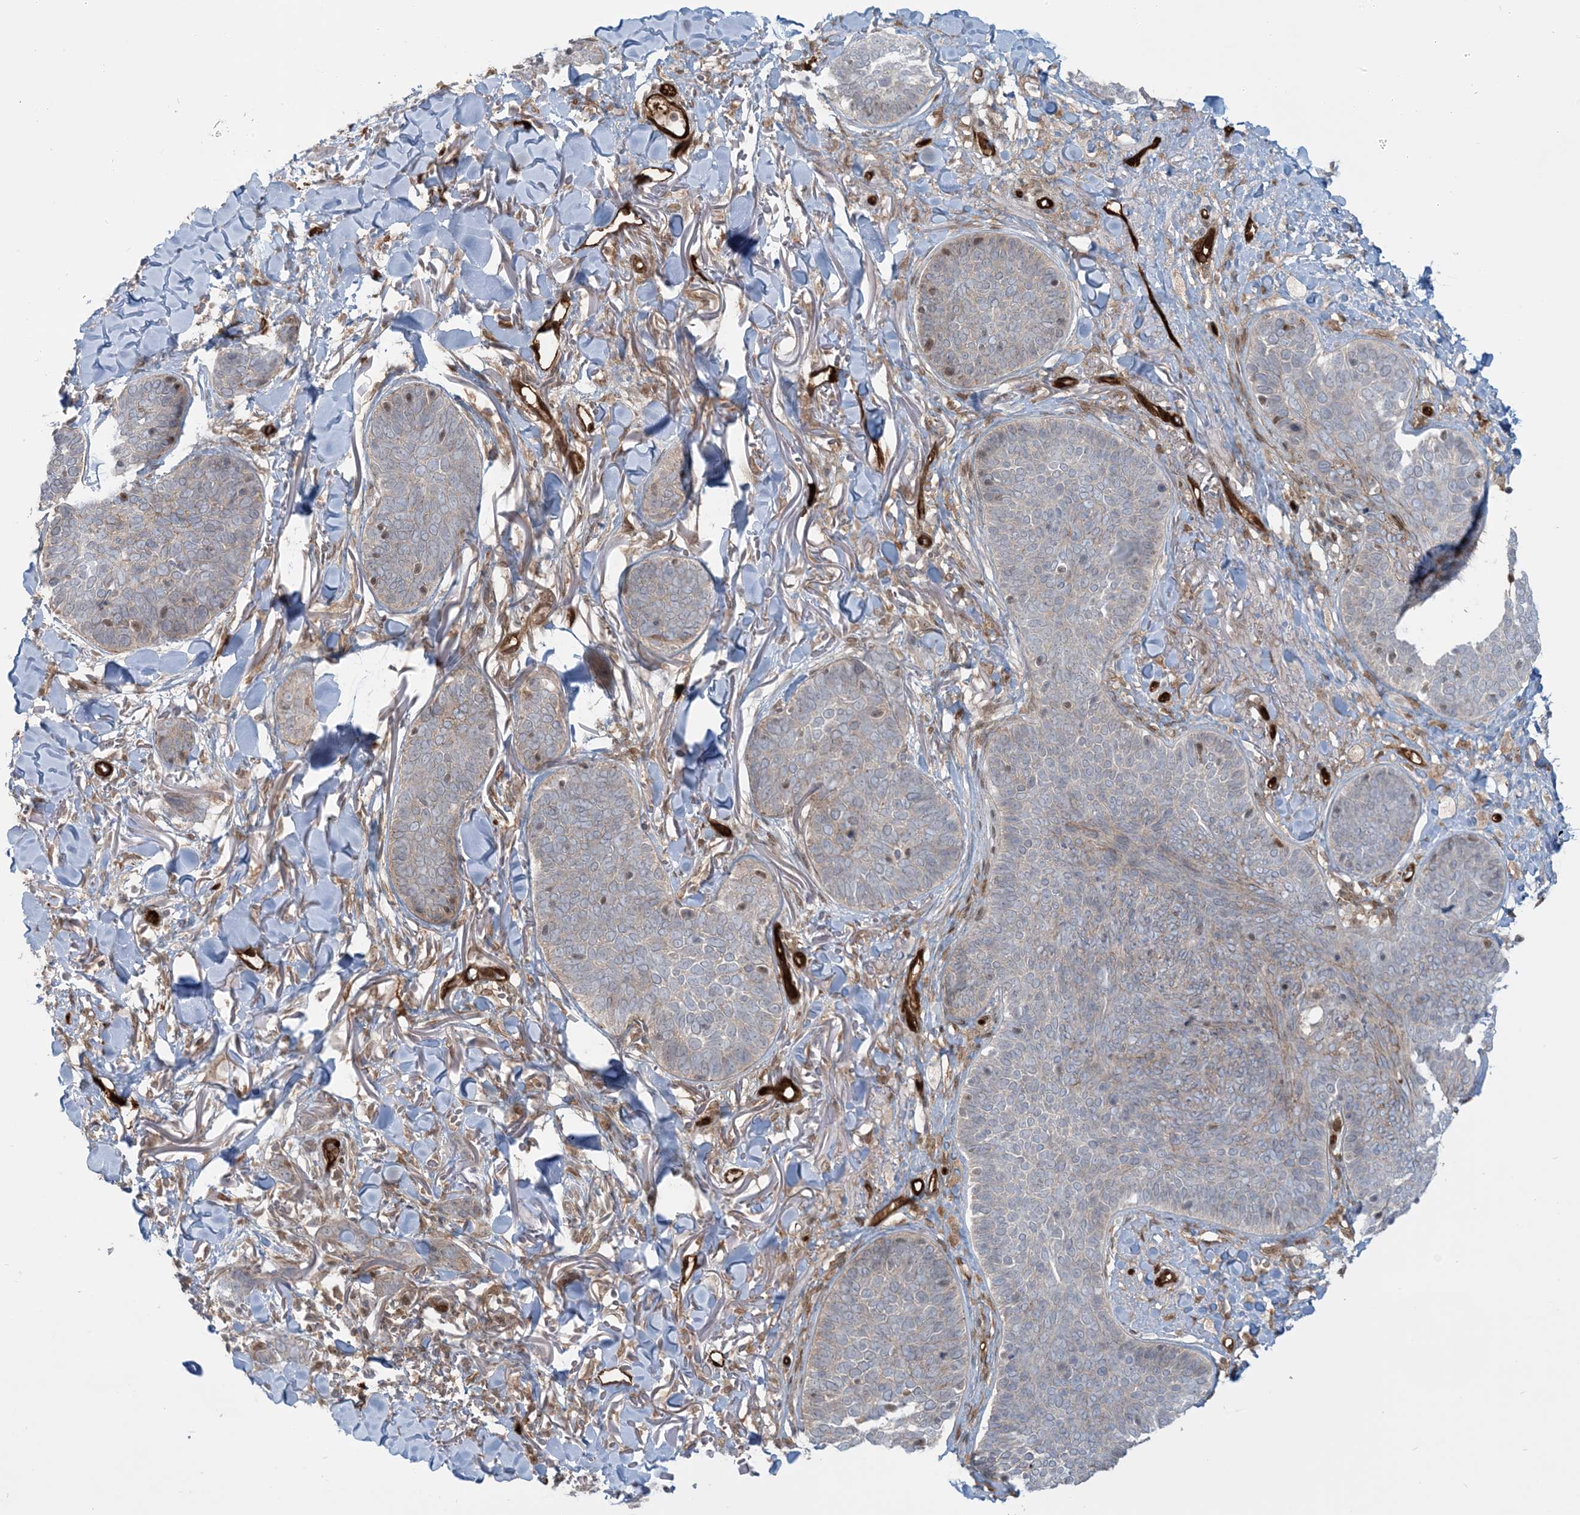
{"staining": {"intensity": "negative", "quantity": "none", "location": "none"}, "tissue": "skin cancer", "cell_type": "Tumor cells", "image_type": "cancer", "snomed": [{"axis": "morphology", "description": "Basal cell carcinoma"}, {"axis": "topography", "description": "Skin"}], "caption": "Tumor cells show no significant staining in skin cancer (basal cell carcinoma).", "gene": "PPM1F", "patient": {"sex": "male", "age": 85}}